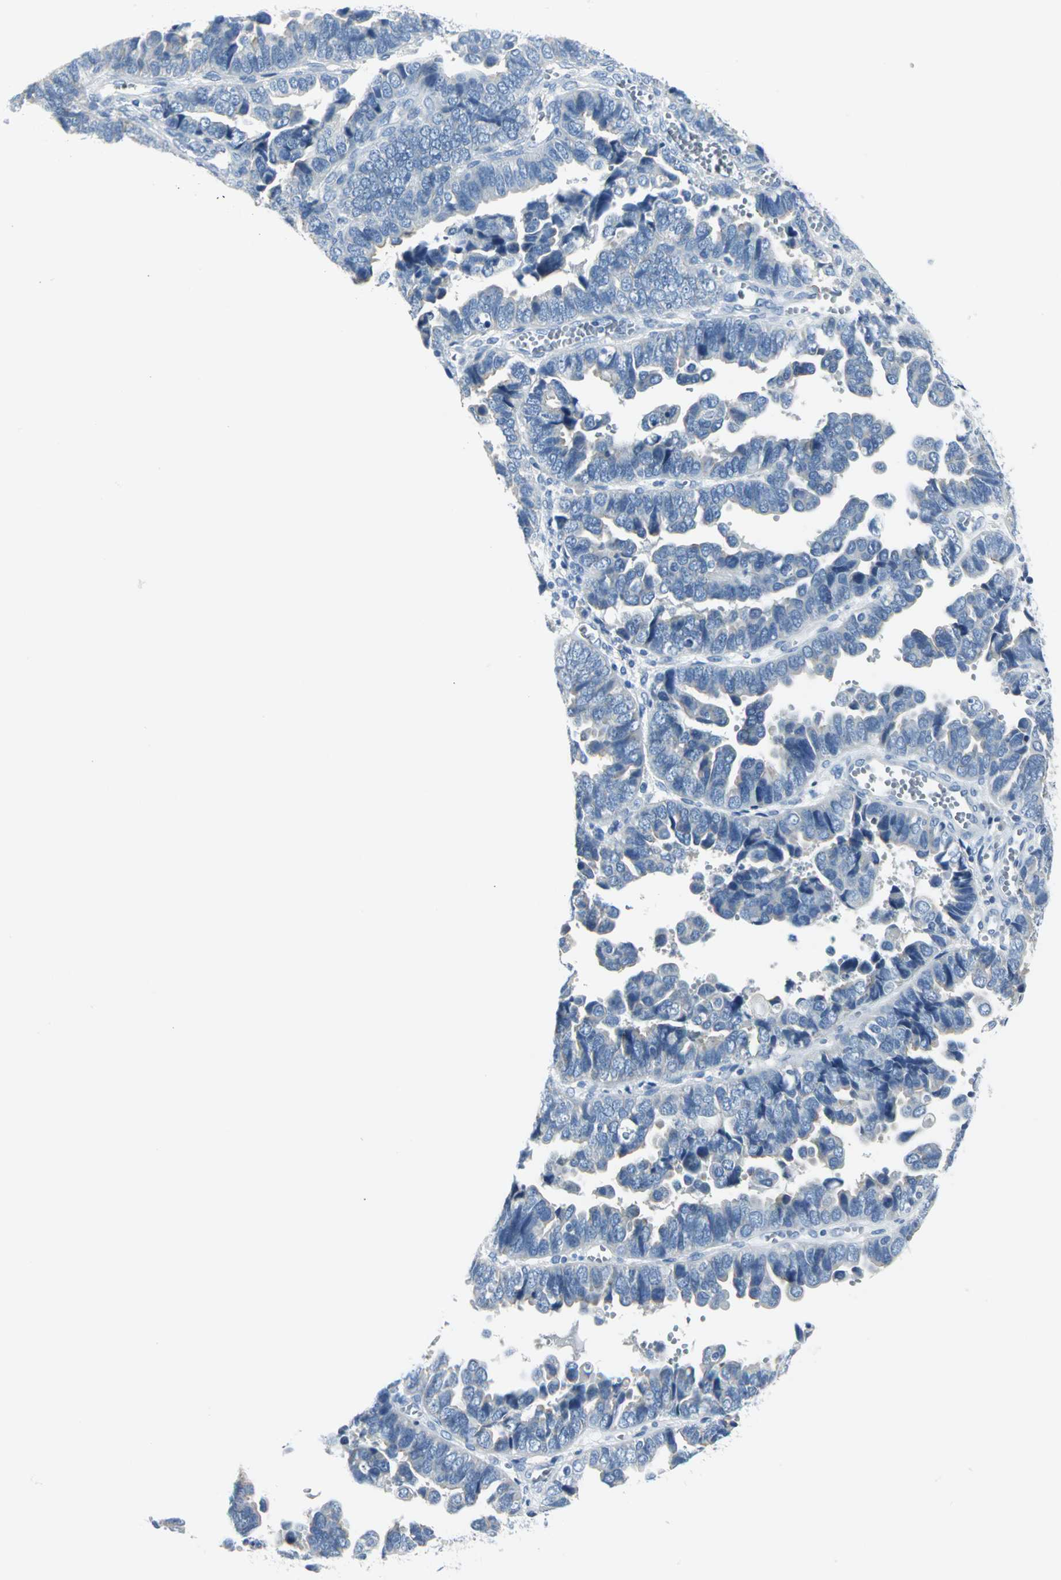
{"staining": {"intensity": "negative", "quantity": "none", "location": "none"}, "tissue": "endometrial cancer", "cell_type": "Tumor cells", "image_type": "cancer", "snomed": [{"axis": "morphology", "description": "Adenocarcinoma, NOS"}, {"axis": "topography", "description": "Endometrium"}], "caption": "A high-resolution histopathology image shows IHC staining of endometrial cancer, which demonstrates no significant expression in tumor cells. (DAB (3,3'-diaminobenzidine) IHC with hematoxylin counter stain).", "gene": "RIPOR1", "patient": {"sex": "female", "age": 75}}